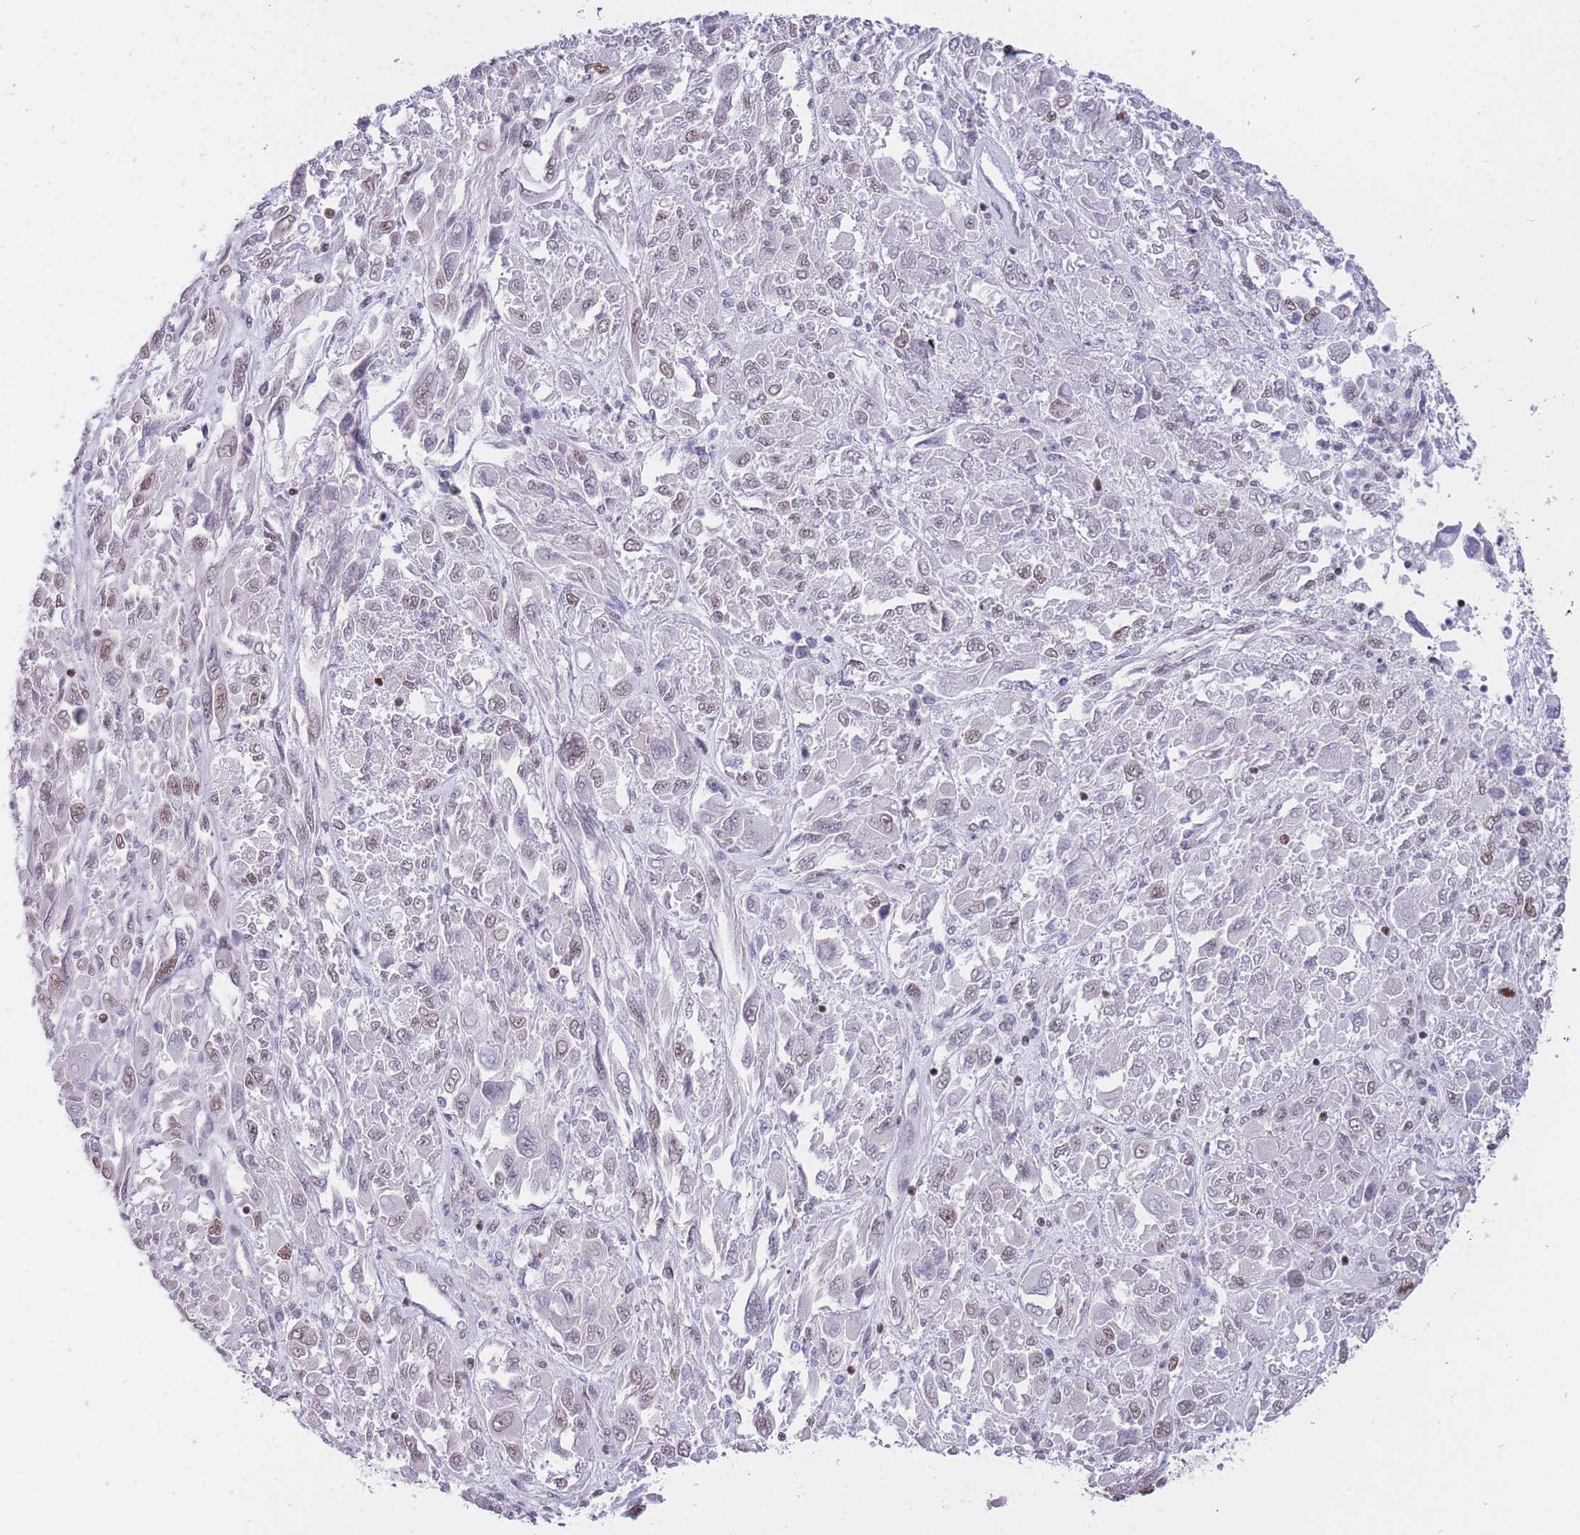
{"staining": {"intensity": "weak", "quantity": ">75%", "location": "nuclear"}, "tissue": "melanoma", "cell_type": "Tumor cells", "image_type": "cancer", "snomed": [{"axis": "morphology", "description": "Malignant melanoma, NOS"}, {"axis": "topography", "description": "Skin"}], "caption": "Protein staining of melanoma tissue demonstrates weak nuclear positivity in approximately >75% of tumor cells.", "gene": "HMGN1", "patient": {"sex": "female", "age": 91}}